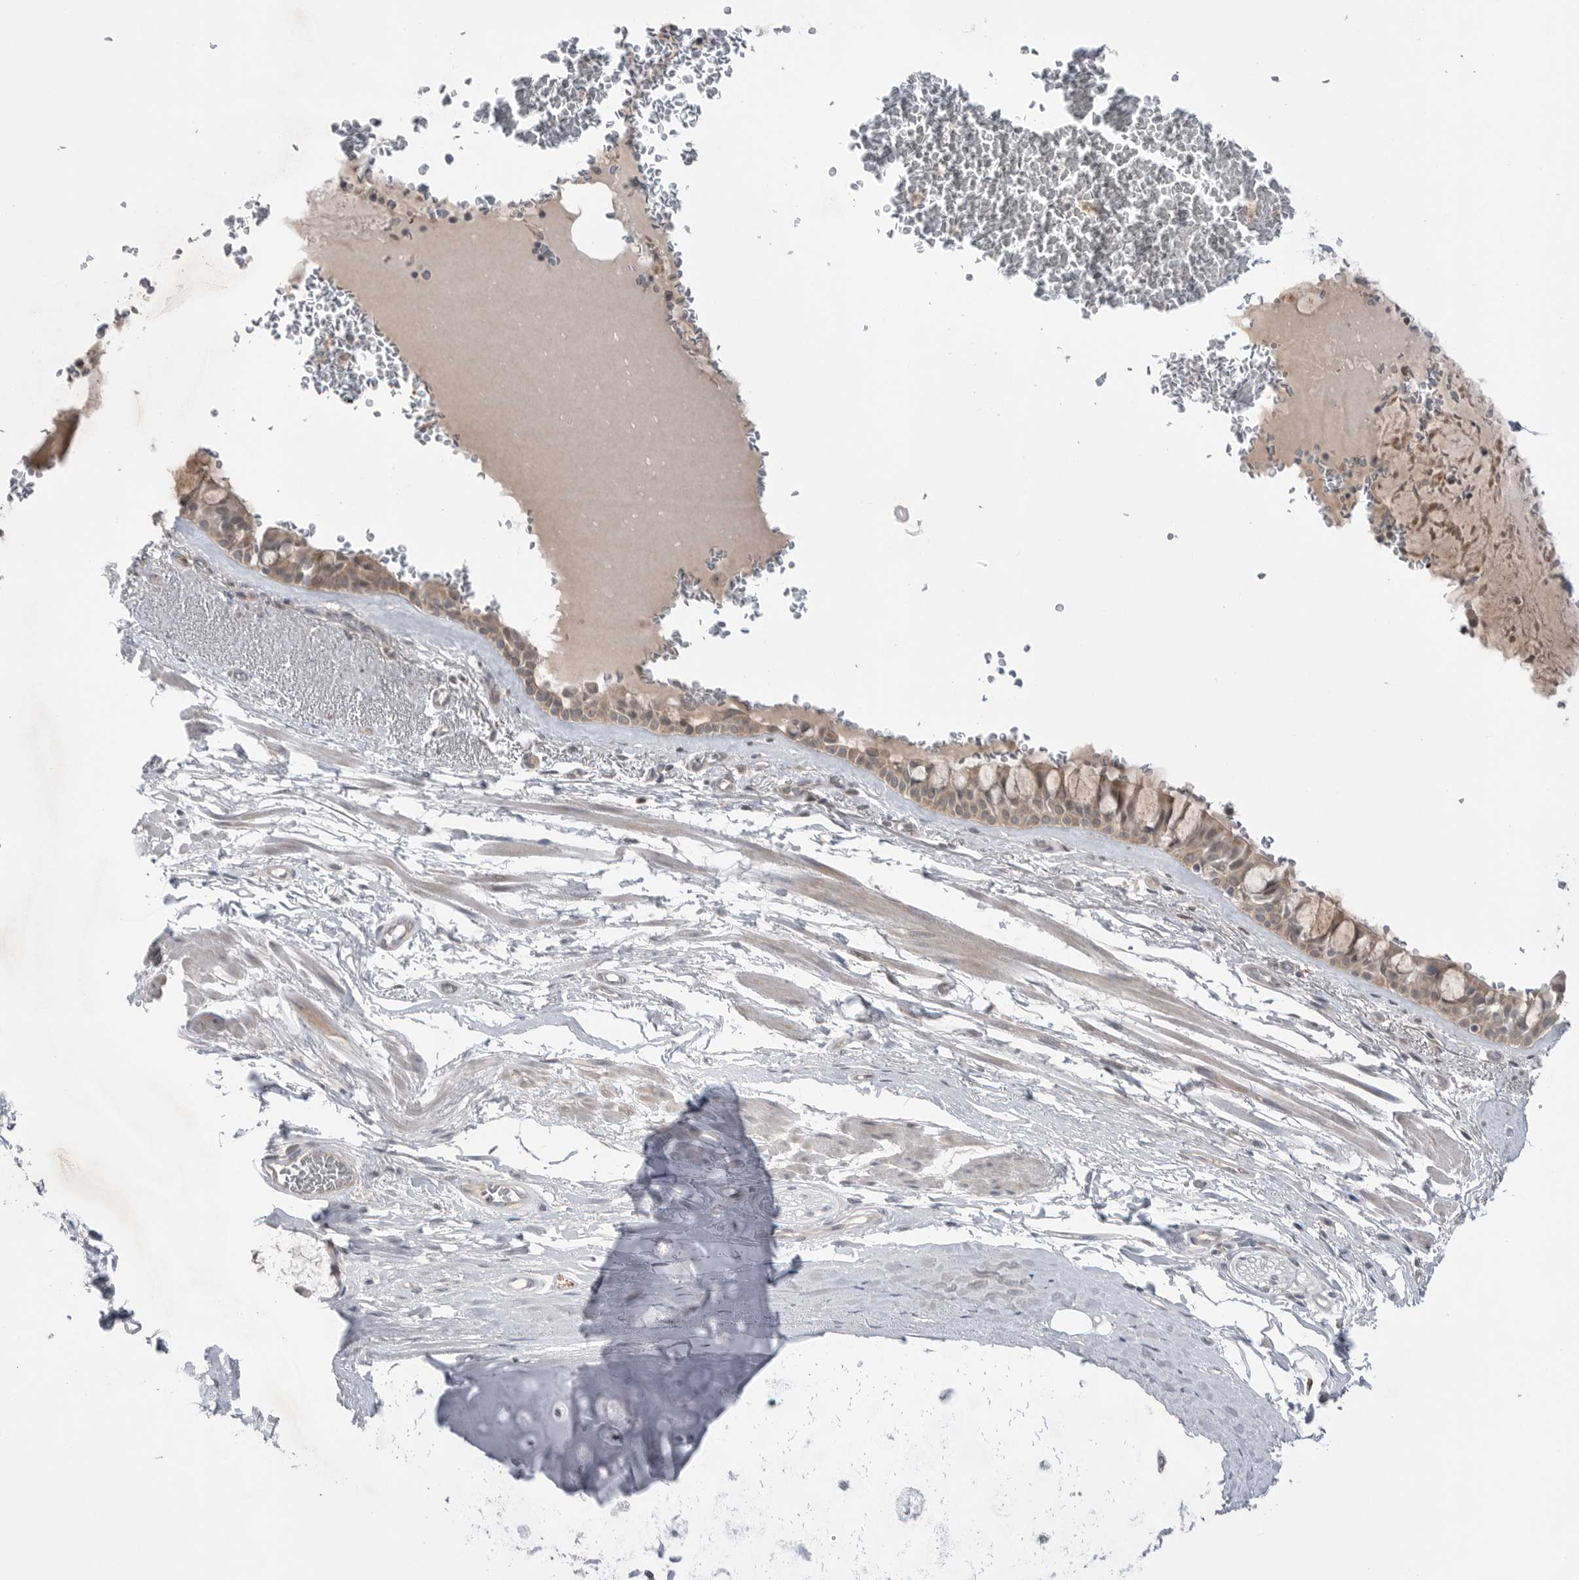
{"staining": {"intensity": "weak", "quantity": ">75%", "location": "cytoplasmic/membranous"}, "tissue": "bronchus", "cell_type": "Respiratory epithelial cells", "image_type": "normal", "snomed": [{"axis": "morphology", "description": "Normal tissue, NOS"}, {"axis": "topography", "description": "Bronchus"}], "caption": "Immunohistochemistry staining of normal bronchus, which reveals low levels of weak cytoplasmic/membranous expression in about >75% of respiratory epithelial cells indicating weak cytoplasmic/membranous protein positivity. The staining was performed using DAB (brown) for protein detection and nuclei were counterstained in hematoxylin (blue).", "gene": "NTAQ1", "patient": {"sex": "male", "age": 66}}